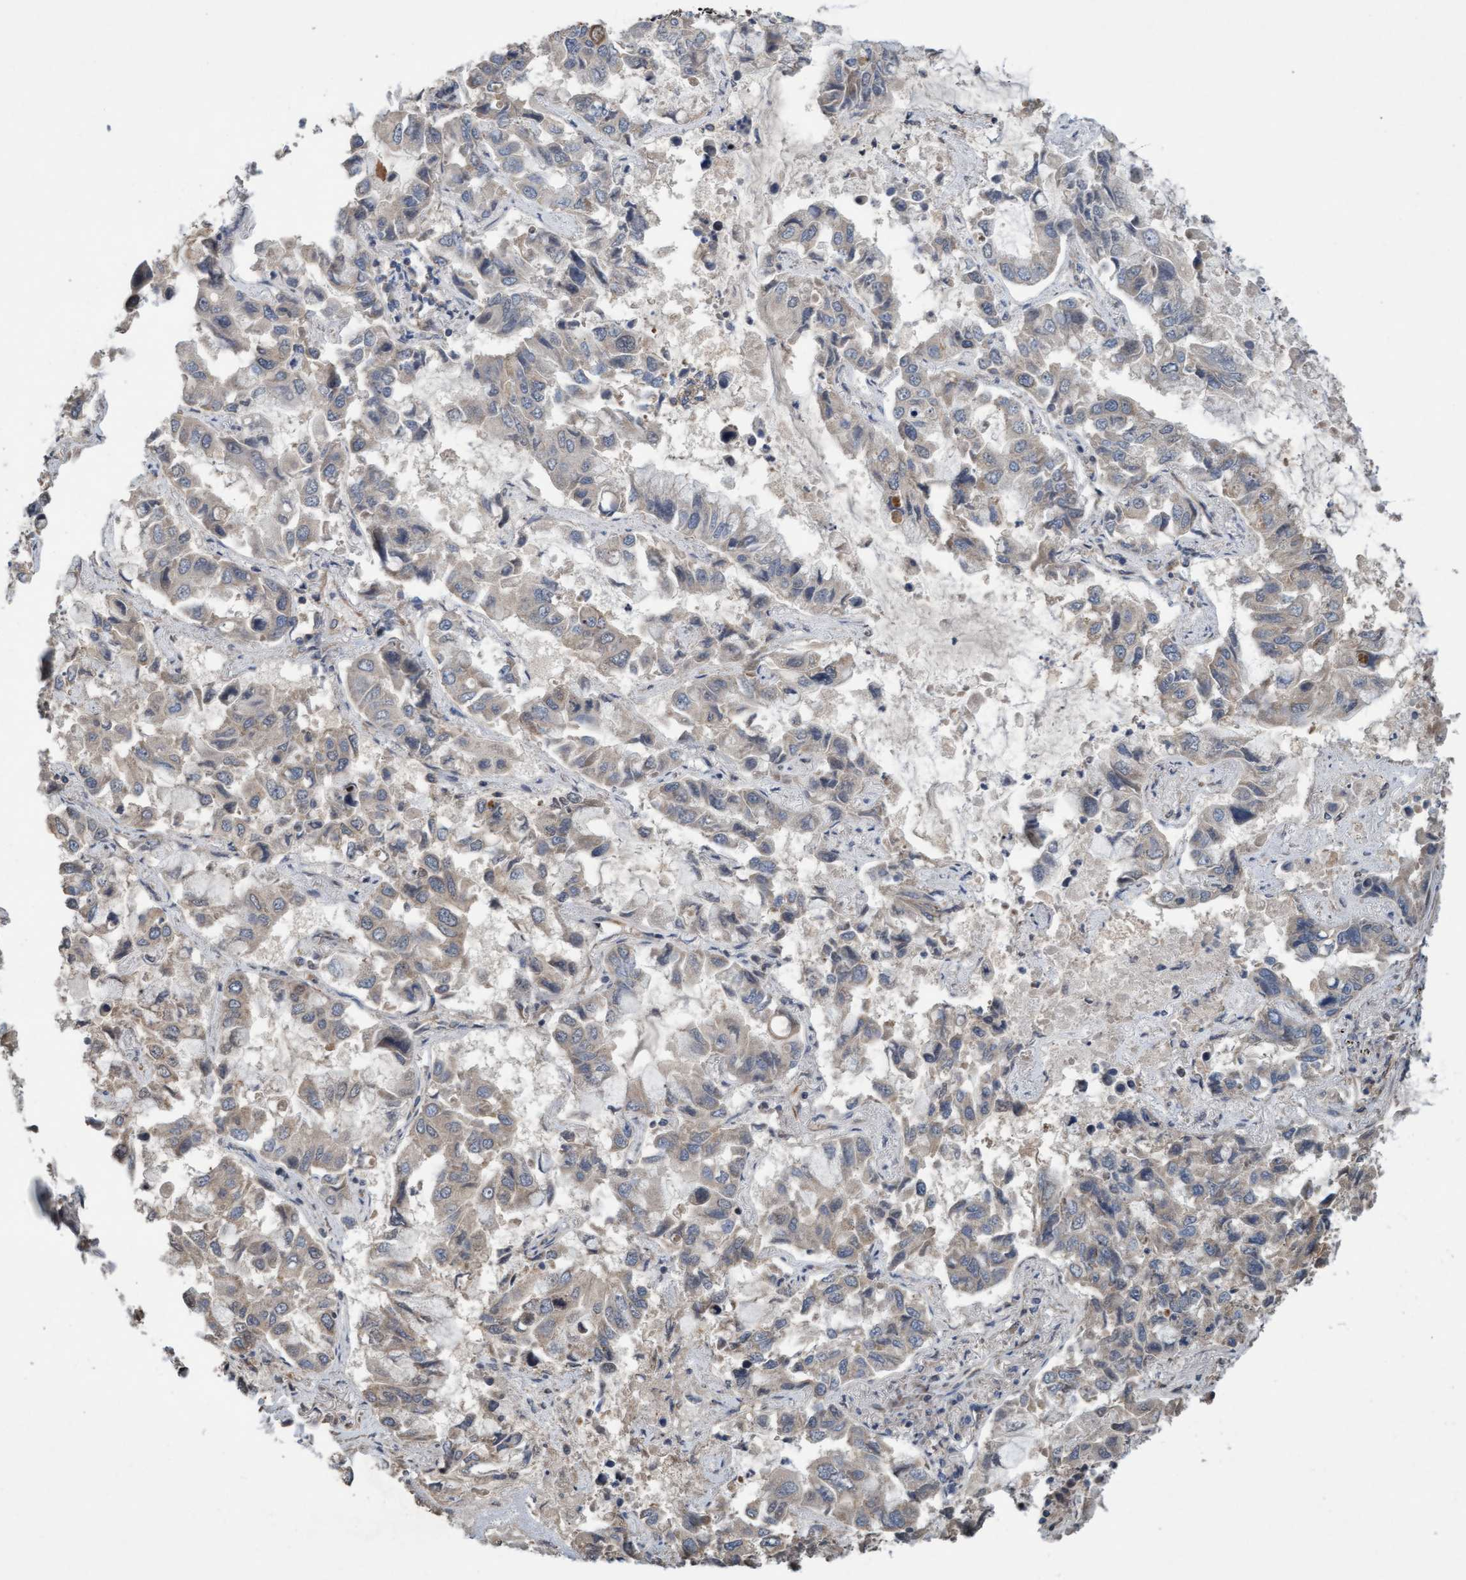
{"staining": {"intensity": "weak", "quantity": "<25%", "location": "cytoplasmic/membranous"}, "tissue": "lung cancer", "cell_type": "Tumor cells", "image_type": "cancer", "snomed": [{"axis": "morphology", "description": "Adenocarcinoma, NOS"}, {"axis": "topography", "description": "Lung"}], "caption": "Tumor cells are negative for brown protein staining in lung cancer (adenocarcinoma). Brightfield microscopy of immunohistochemistry stained with DAB (3,3'-diaminobenzidine) (brown) and hematoxylin (blue), captured at high magnification.", "gene": "CDC42EP4", "patient": {"sex": "male", "age": 64}}